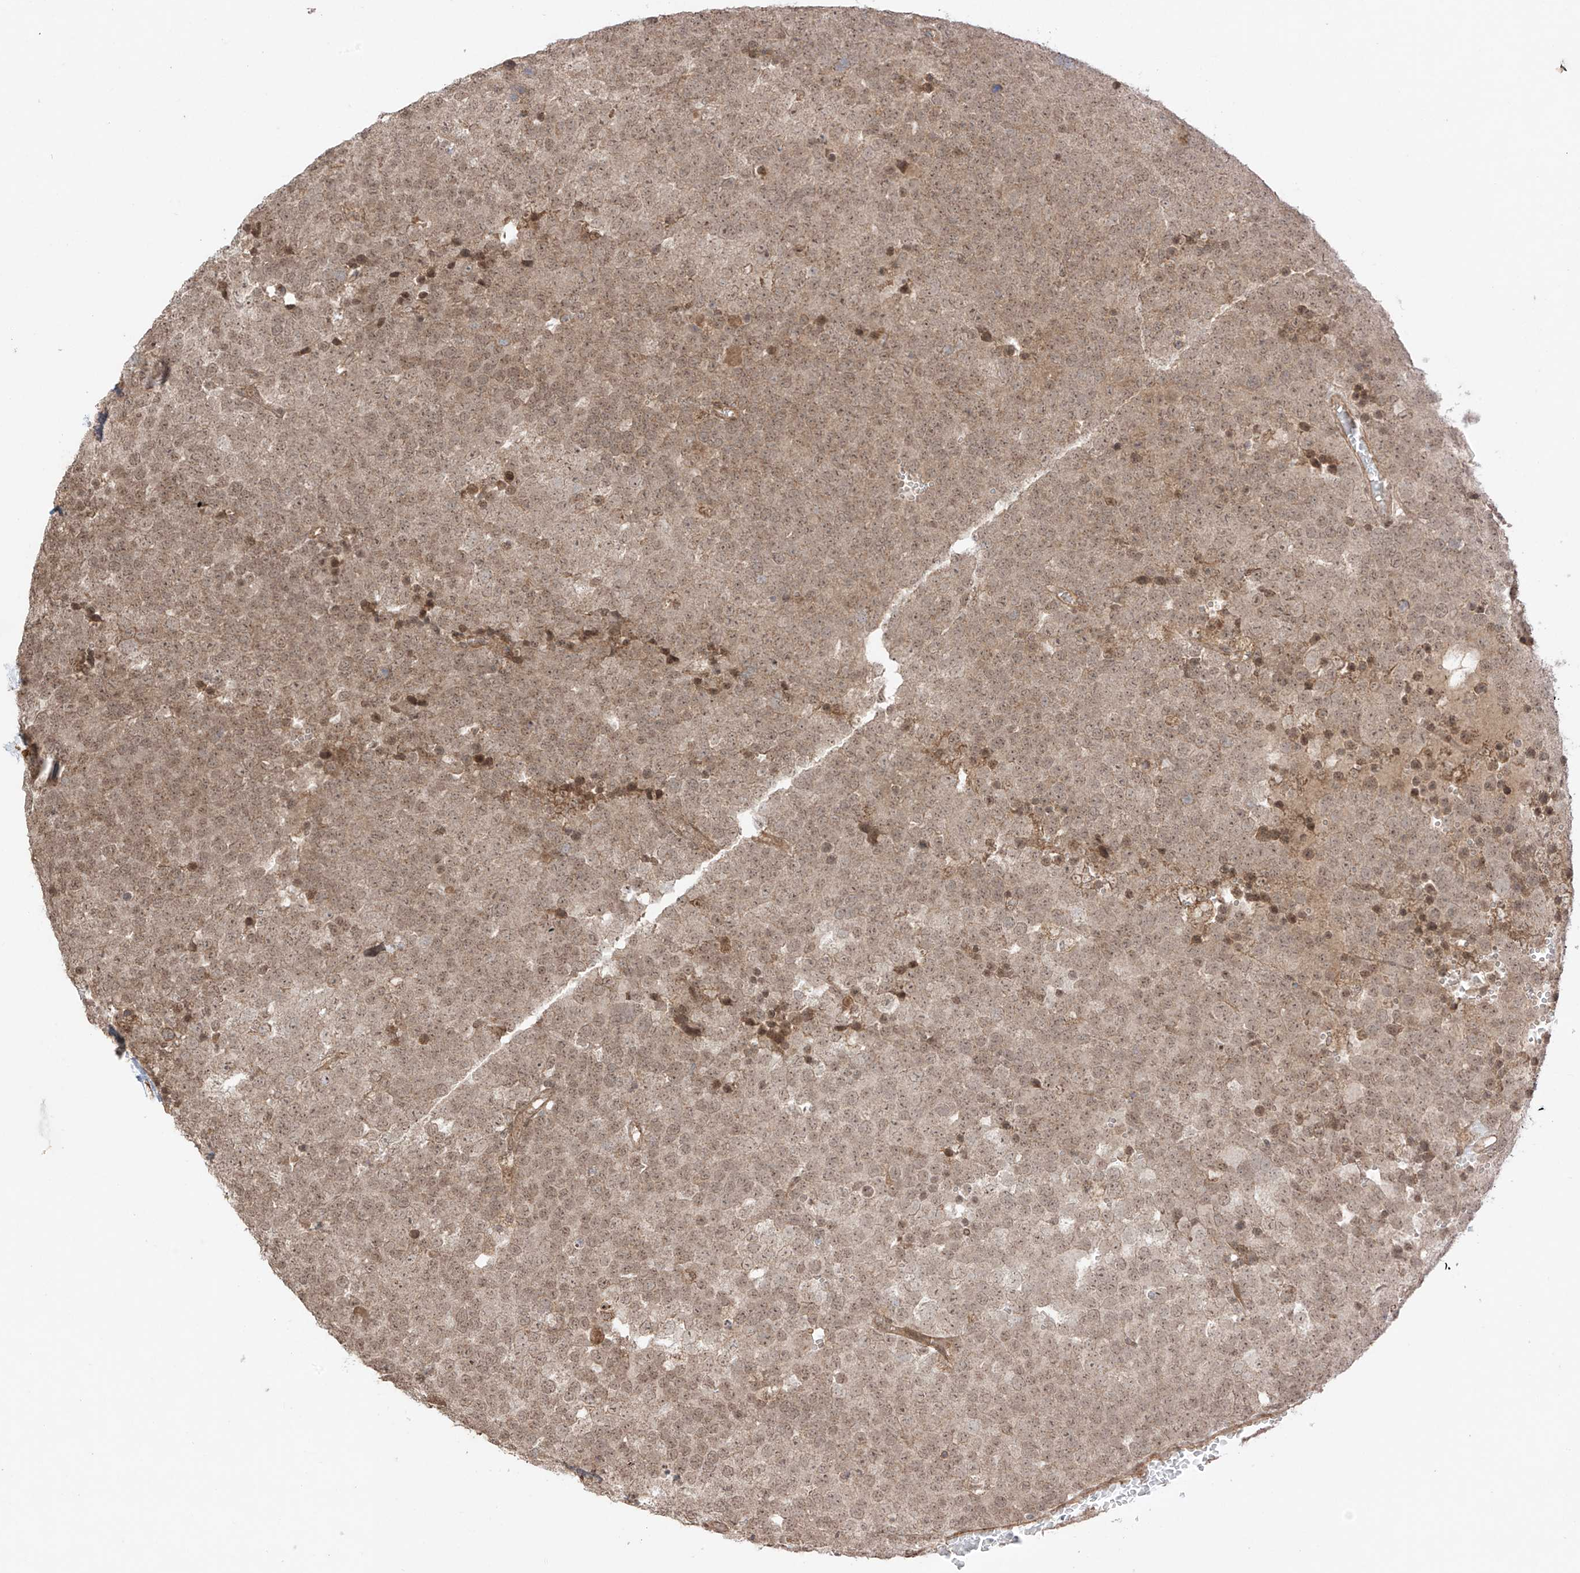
{"staining": {"intensity": "weak", "quantity": ">75%", "location": "cytoplasmic/membranous,nuclear"}, "tissue": "testis cancer", "cell_type": "Tumor cells", "image_type": "cancer", "snomed": [{"axis": "morphology", "description": "Seminoma, NOS"}, {"axis": "topography", "description": "Testis"}], "caption": "A histopathology image showing weak cytoplasmic/membranous and nuclear positivity in approximately >75% of tumor cells in testis cancer (seminoma), as visualized by brown immunohistochemical staining.", "gene": "ABCD1", "patient": {"sex": "male", "age": 71}}